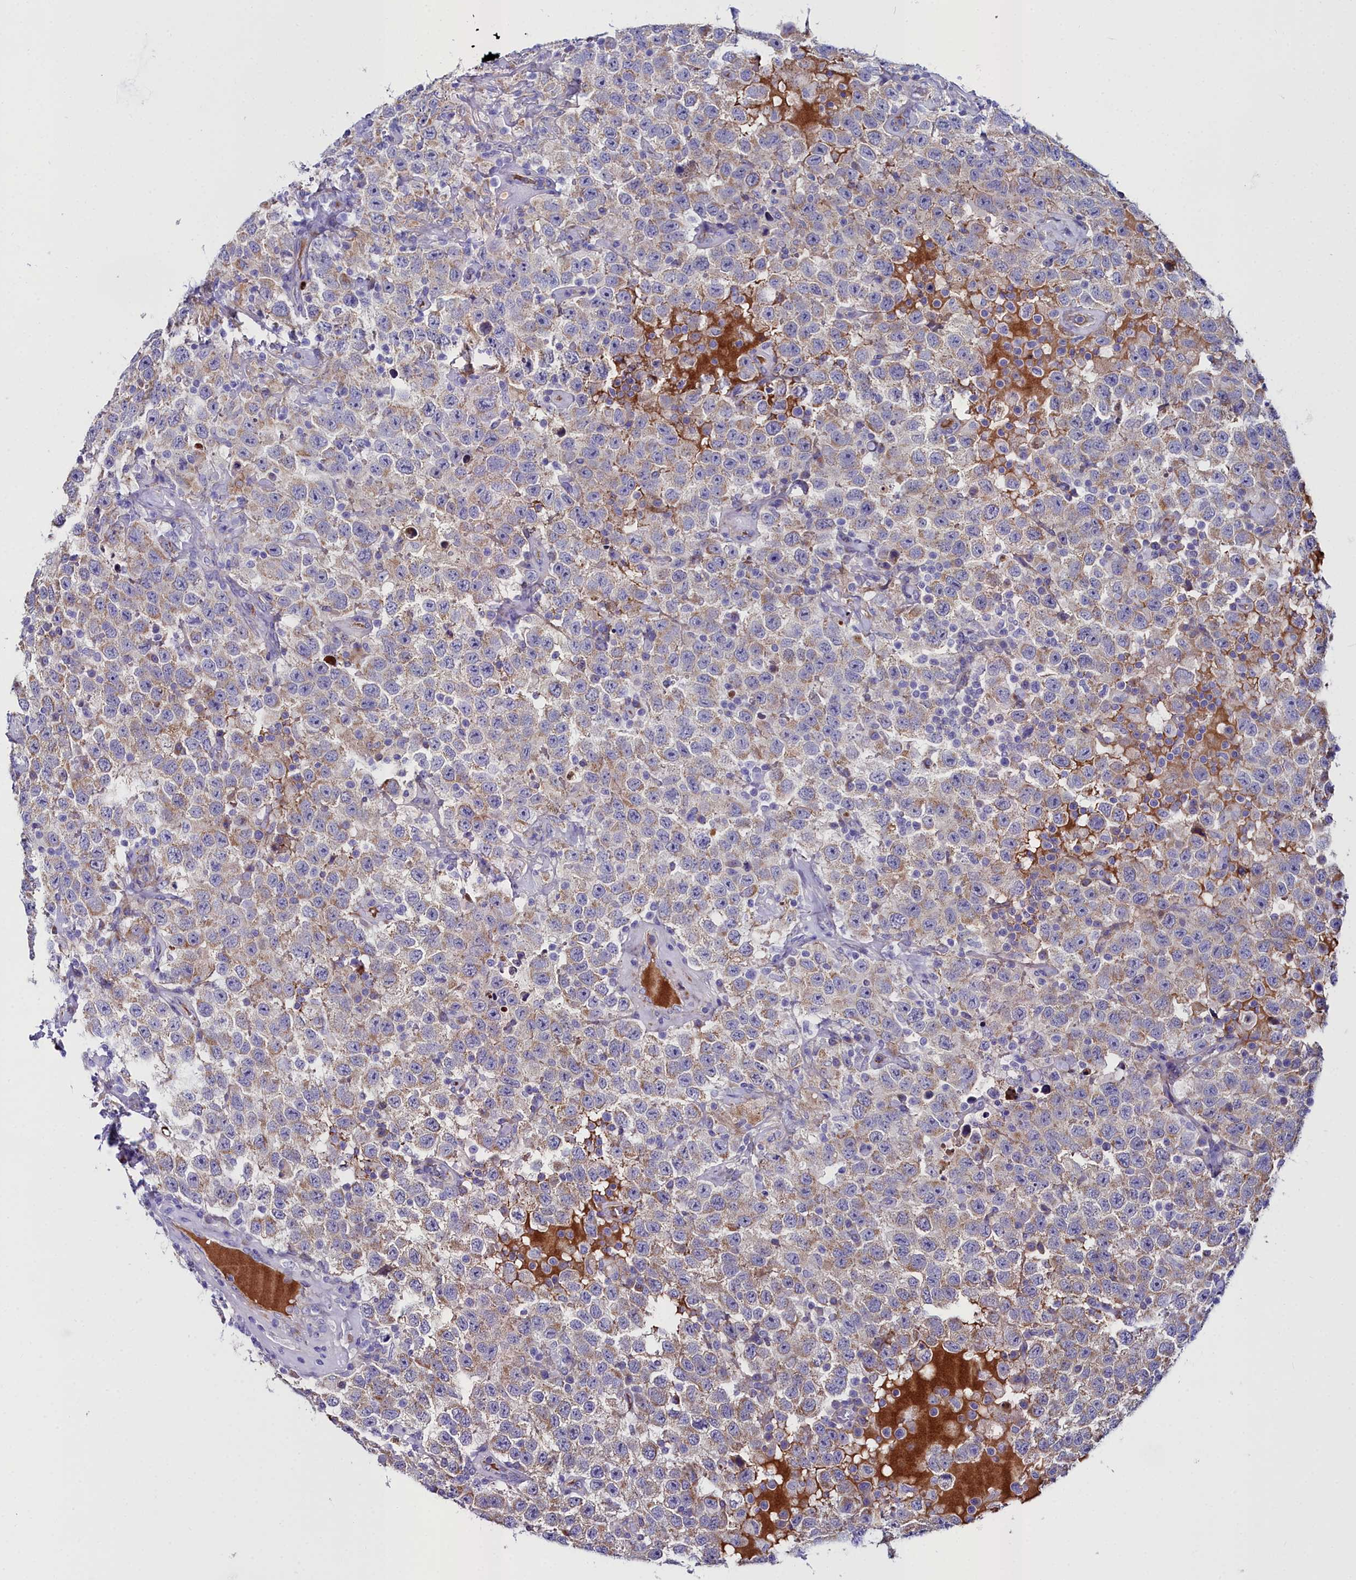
{"staining": {"intensity": "weak", "quantity": "25%-75%", "location": "cytoplasmic/membranous"}, "tissue": "testis cancer", "cell_type": "Tumor cells", "image_type": "cancer", "snomed": [{"axis": "morphology", "description": "Seminoma, NOS"}, {"axis": "topography", "description": "Testis"}], "caption": "Protein expression analysis of human testis seminoma reveals weak cytoplasmic/membranous staining in approximately 25%-75% of tumor cells. Using DAB (brown) and hematoxylin (blue) stains, captured at high magnification using brightfield microscopy.", "gene": "SLC49A3", "patient": {"sex": "male", "age": 41}}